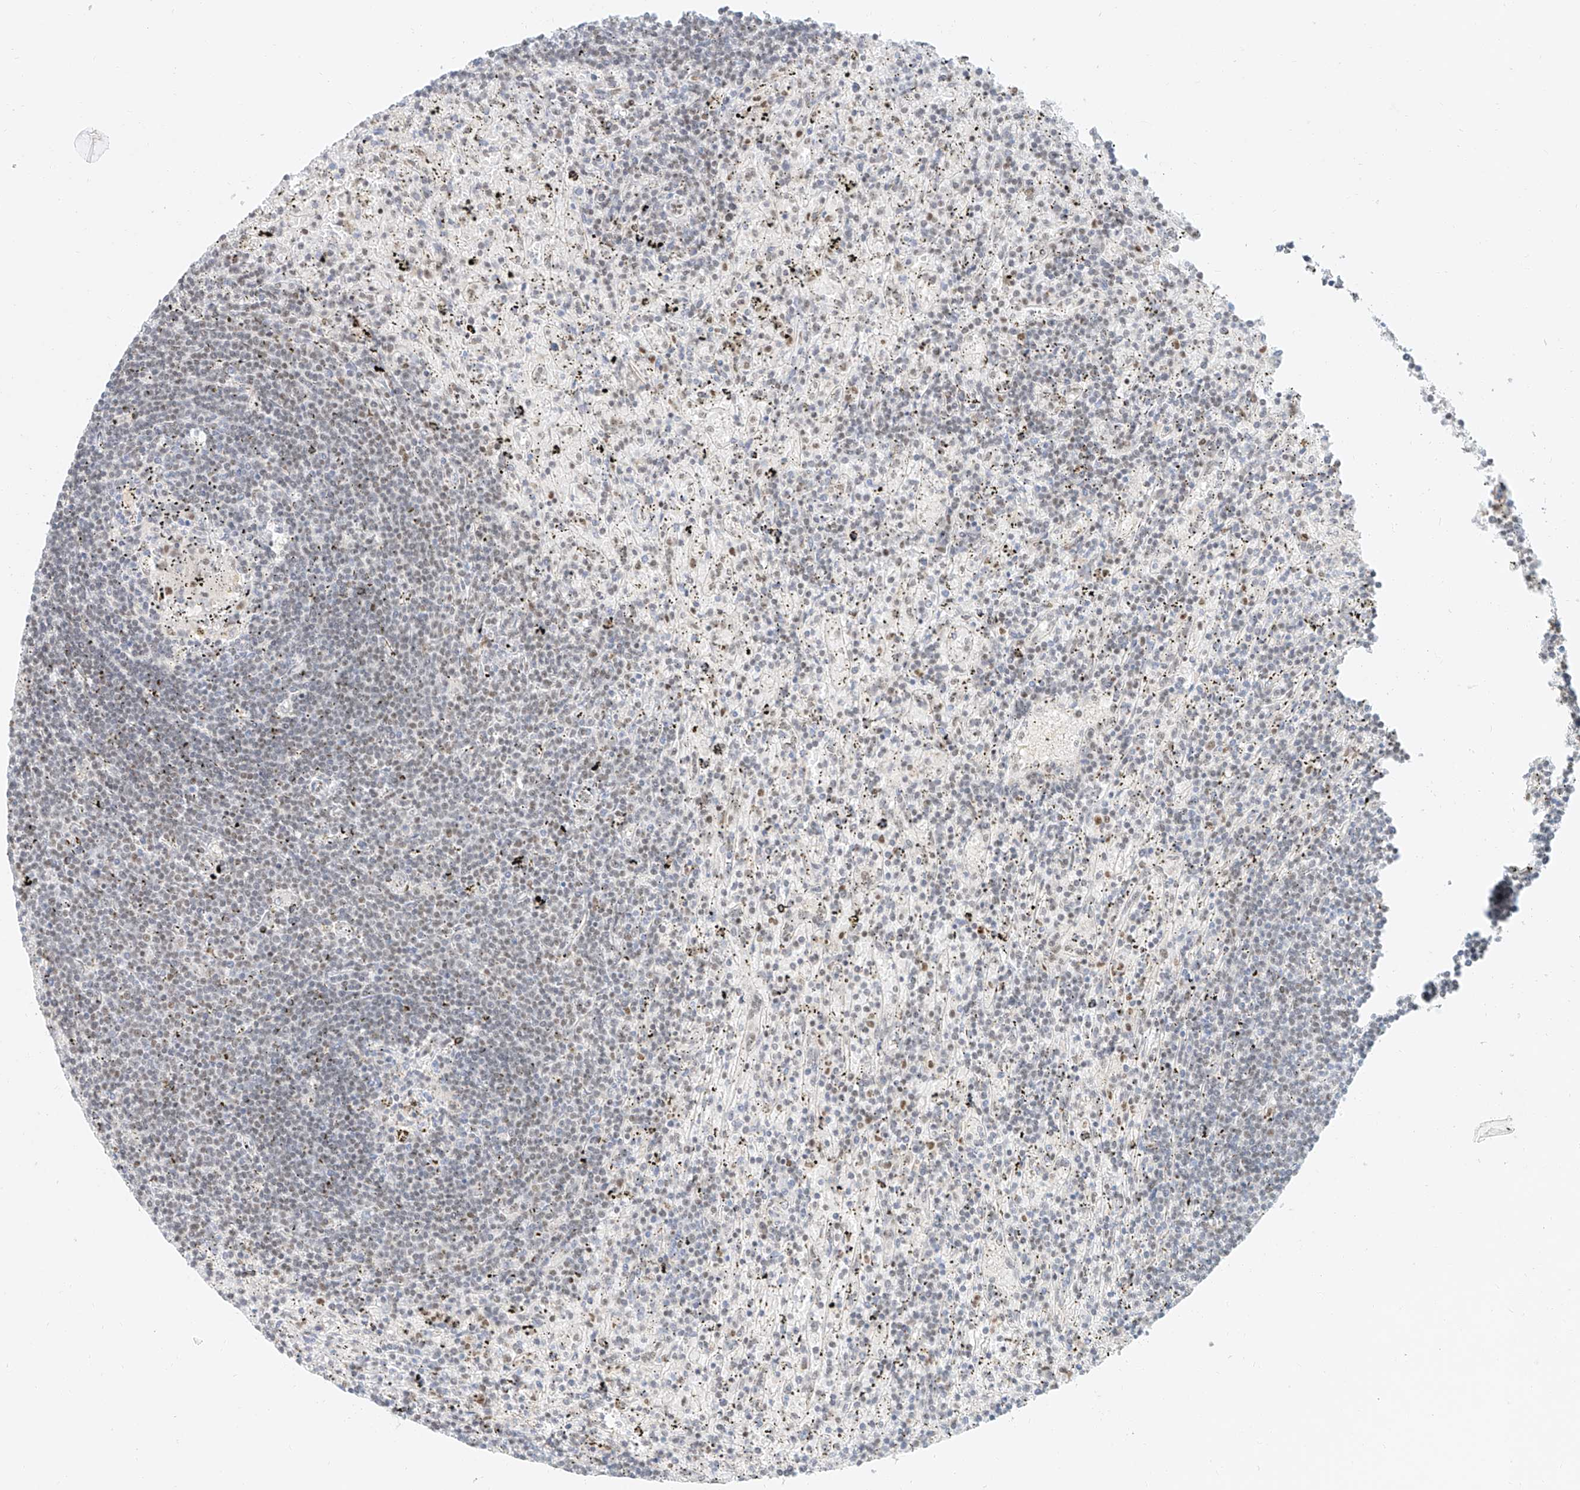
{"staining": {"intensity": "weak", "quantity": "25%-75%", "location": "nuclear"}, "tissue": "lymphoma", "cell_type": "Tumor cells", "image_type": "cancer", "snomed": [{"axis": "morphology", "description": "Malignant lymphoma, non-Hodgkin's type, Low grade"}, {"axis": "topography", "description": "Spleen"}], "caption": "Lymphoma stained for a protein displays weak nuclear positivity in tumor cells.", "gene": "CXorf58", "patient": {"sex": "male", "age": 76}}